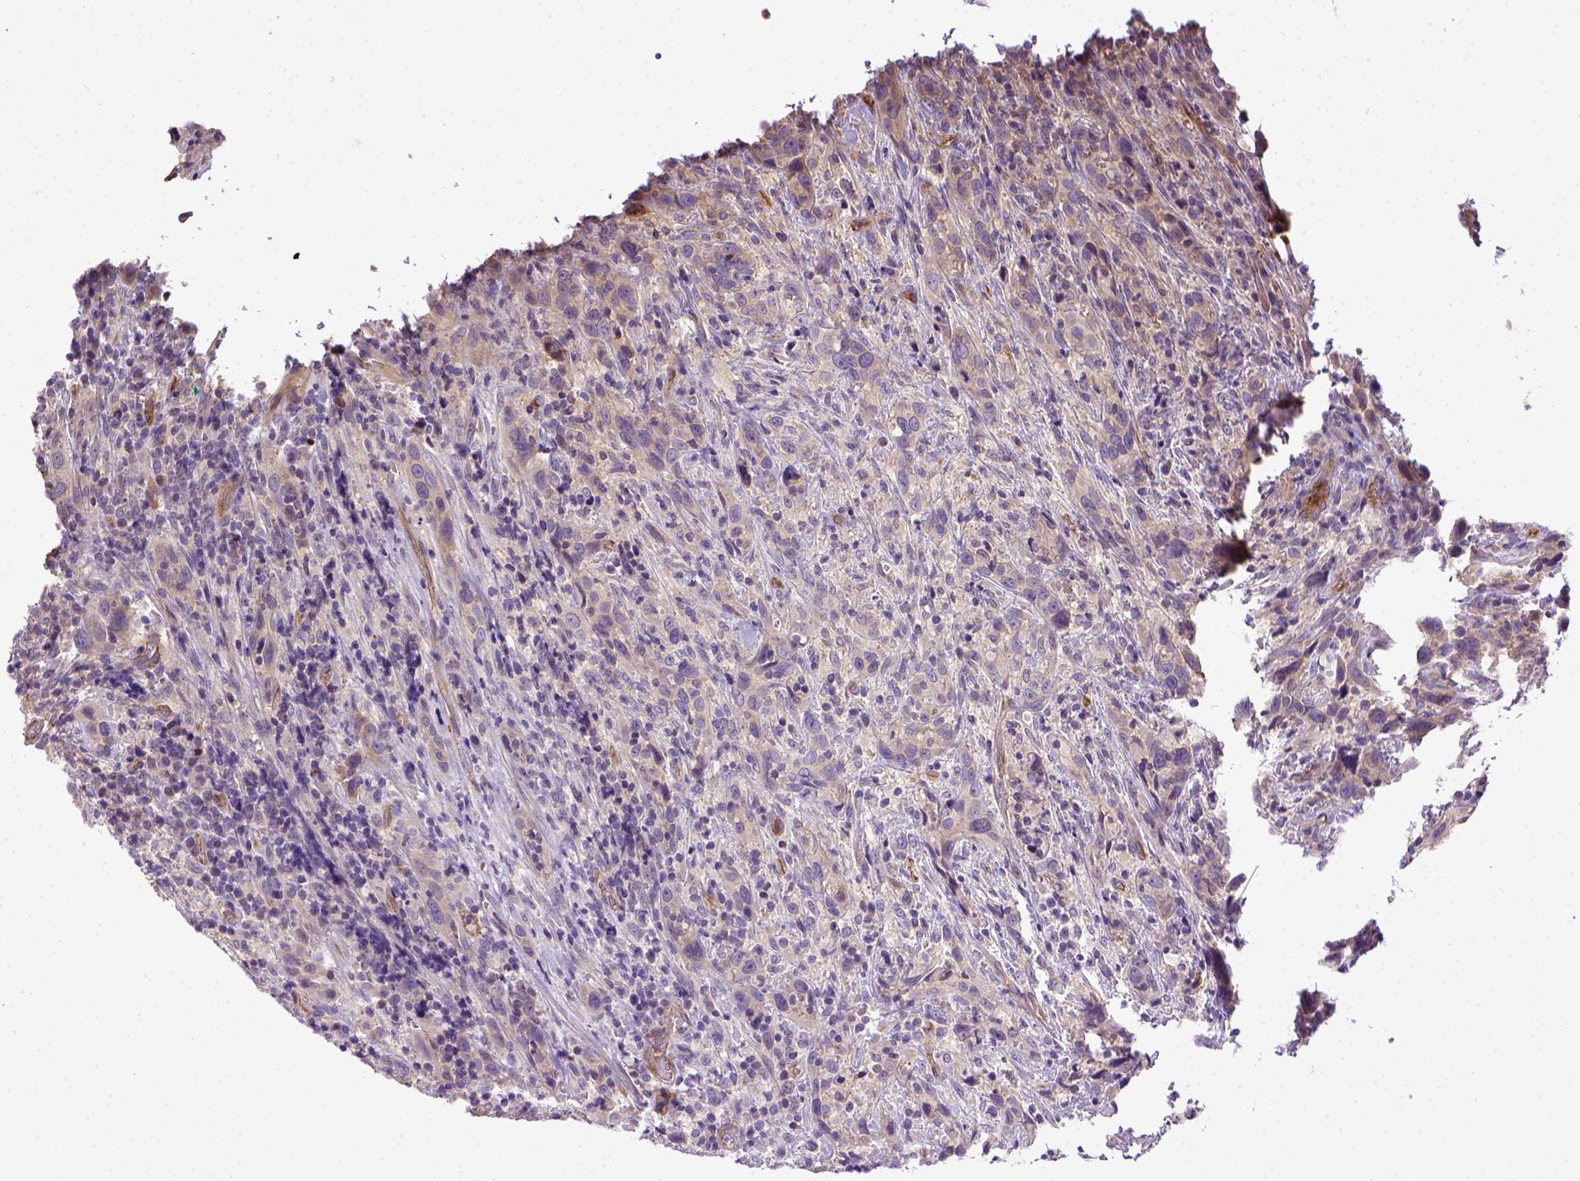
{"staining": {"intensity": "weak", "quantity": "<25%", "location": "cytoplasmic/membranous"}, "tissue": "urothelial cancer", "cell_type": "Tumor cells", "image_type": "cancer", "snomed": [{"axis": "morphology", "description": "Urothelial carcinoma, NOS"}, {"axis": "morphology", "description": "Urothelial carcinoma, High grade"}, {"axis": "topography", "description": "Urinary bladder"}], "caption": "Human urothelial carcinoma (high-grade) stained for a protein using immunohistochemistry displays no positivity in tumor cells.", "gene": "ENG", "patient": {"sex": "female", "age": 64}}